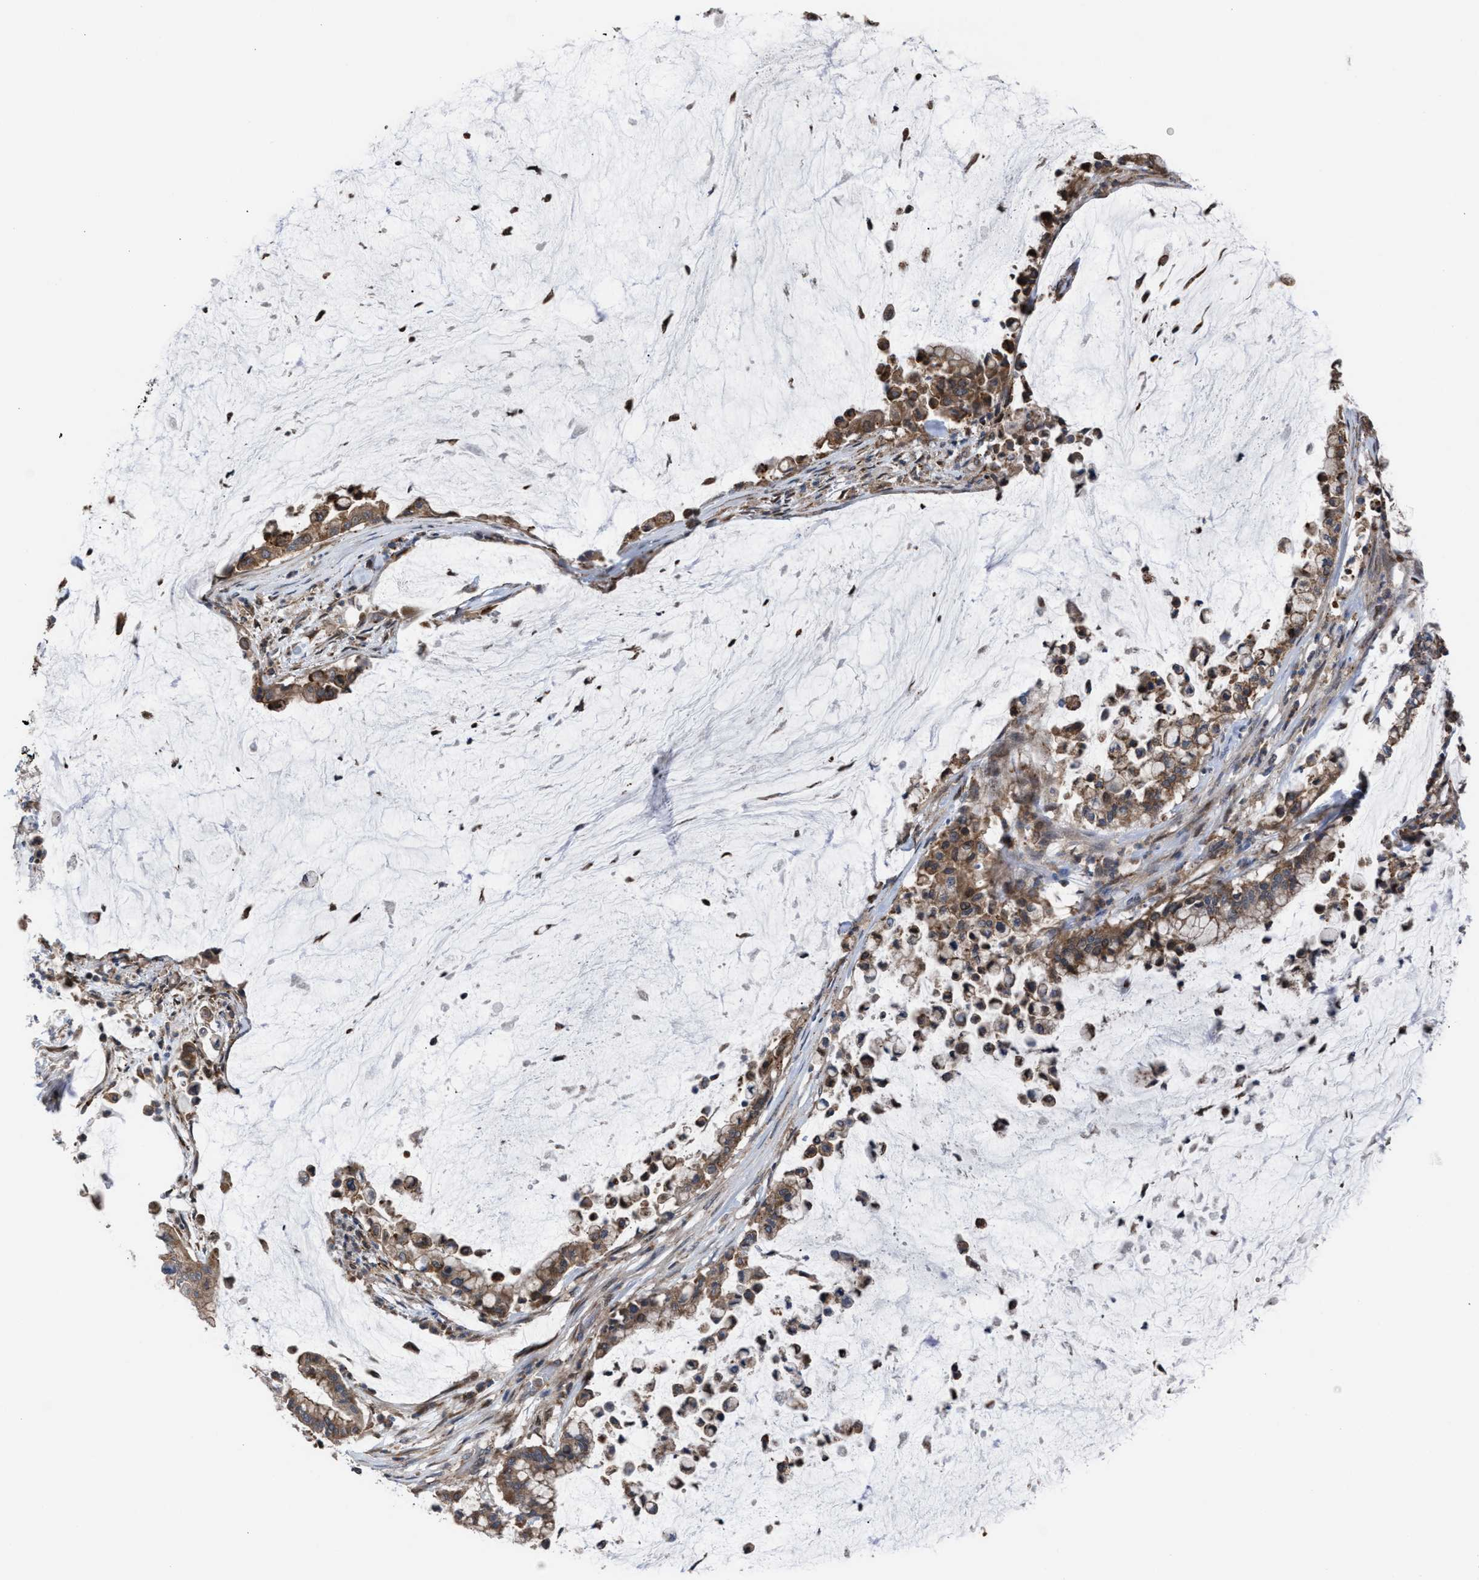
{"staining": {"intensity": "moderate", "quantity": ">75%", "location": "cytoplasmic/membranous"}, "tissue": "pancreatic cancer", "cell_type": "Tumor cells", "image_type": "cancer", "snomed": [{"axis": "morphology", "description": "Adenocarcinoma, NOS"}, {"axis": "topography", "description": "Pancreas"}], "caption": "IHC micrograph of neoplastic tissue: pancreatic cancer stained using immunohistochemistry demonstrates medium levels of moderate protein expression localized specifically in the cytoplasmic/membranous of tumor cells, appearing as a cytoplasmic/membranous brown color.", "gene": "TP53BP2", "patient": {"sex": "male", "age": 41}}